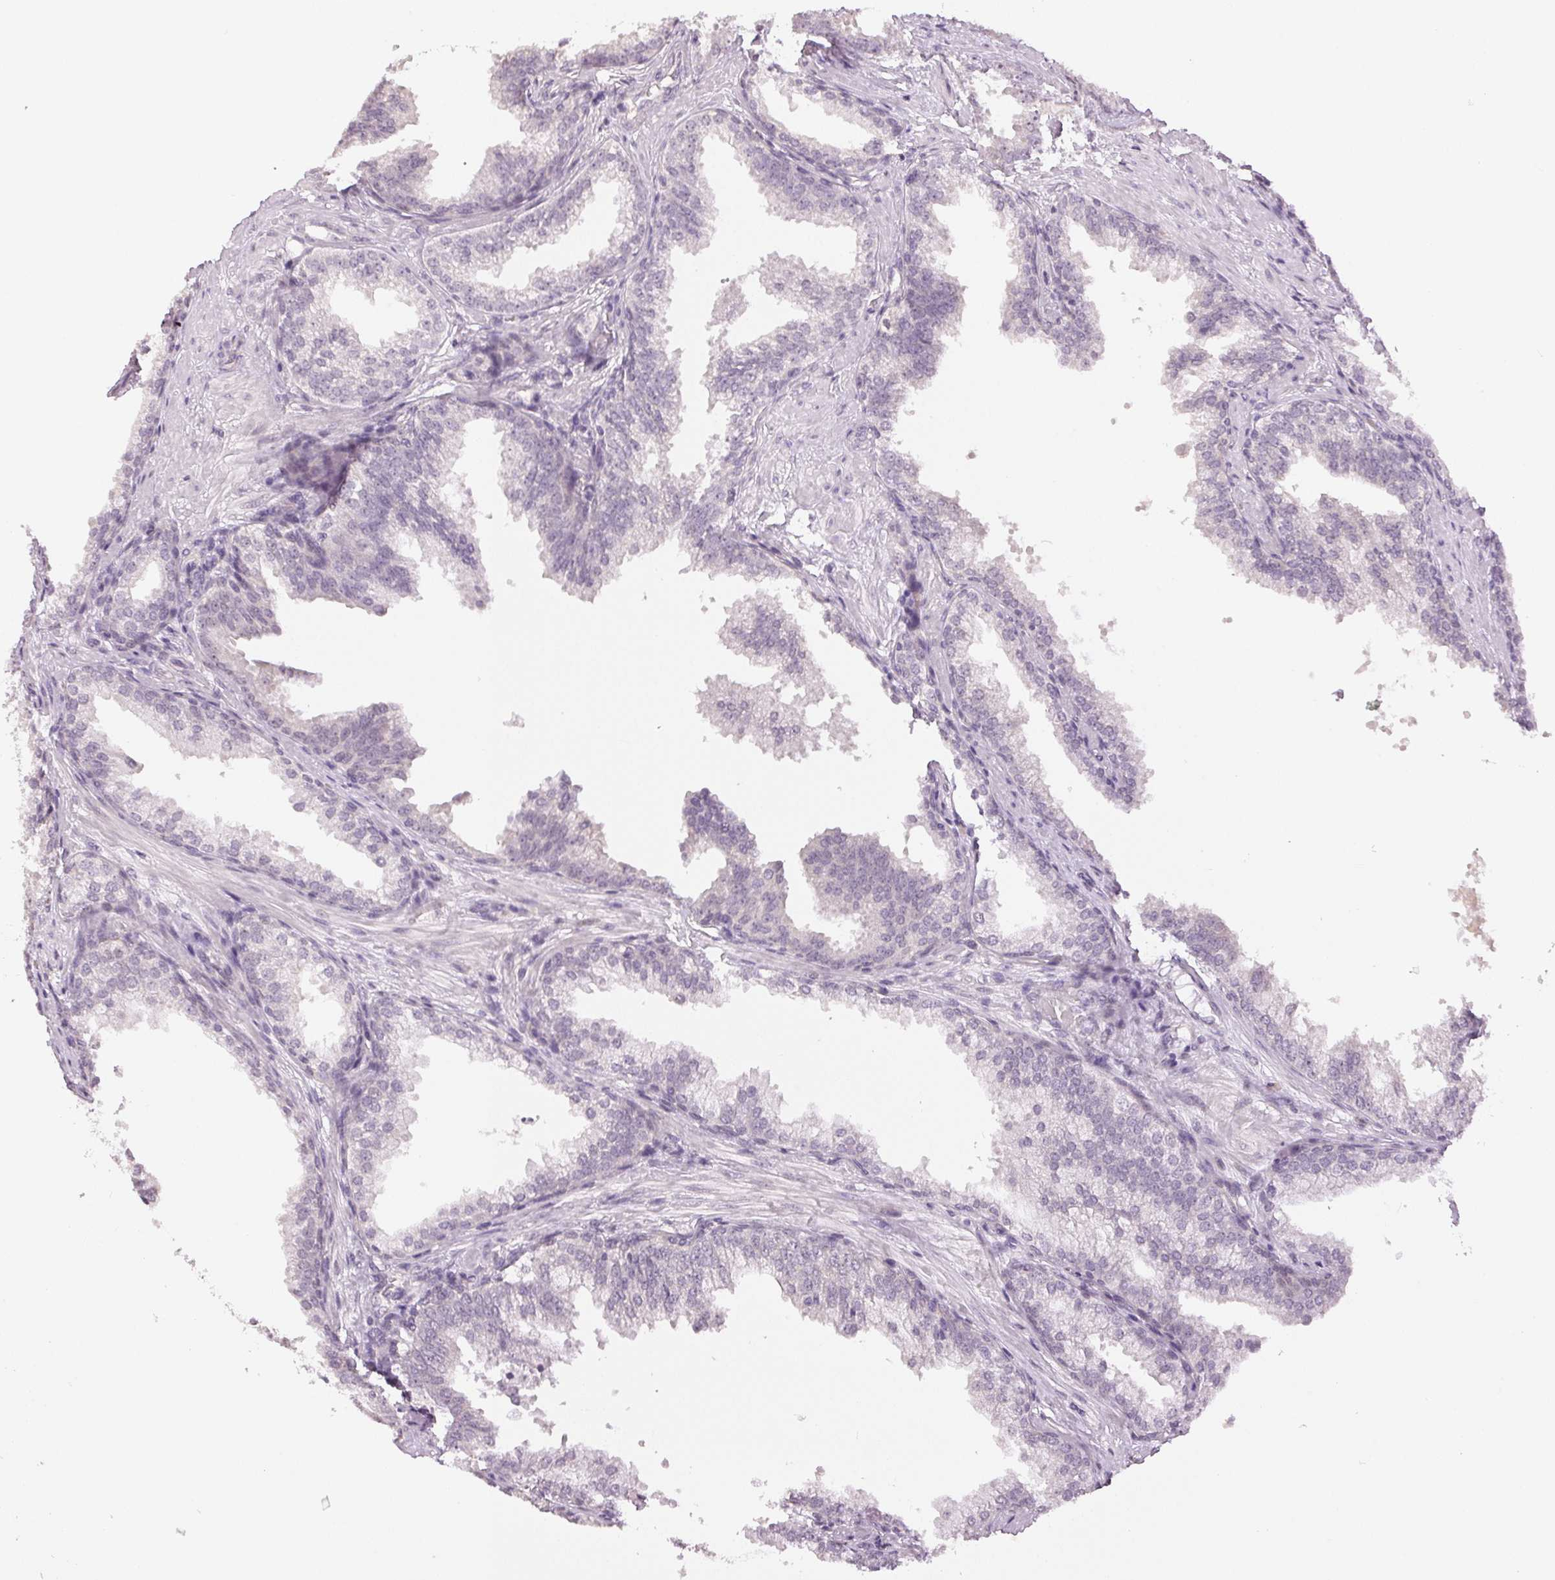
{"staining": {"intensity": "negative", "quantity": "none", "location": "none"}, "tissue": "prostate cancer", "cell_type": "Tumor cells", "image_type": "cancer", "snomed": [{"axis": "morphology", "description": "Adenocarcinoma, Low grade"}, {"axis": "topography", "description": "Prostate"}], "caption": "Tumor cells show no significant staining in prostate adenocarcinoma (low-grade).", "gene": "PLCB1", "patient": {"sex": "male", "age": 65}}